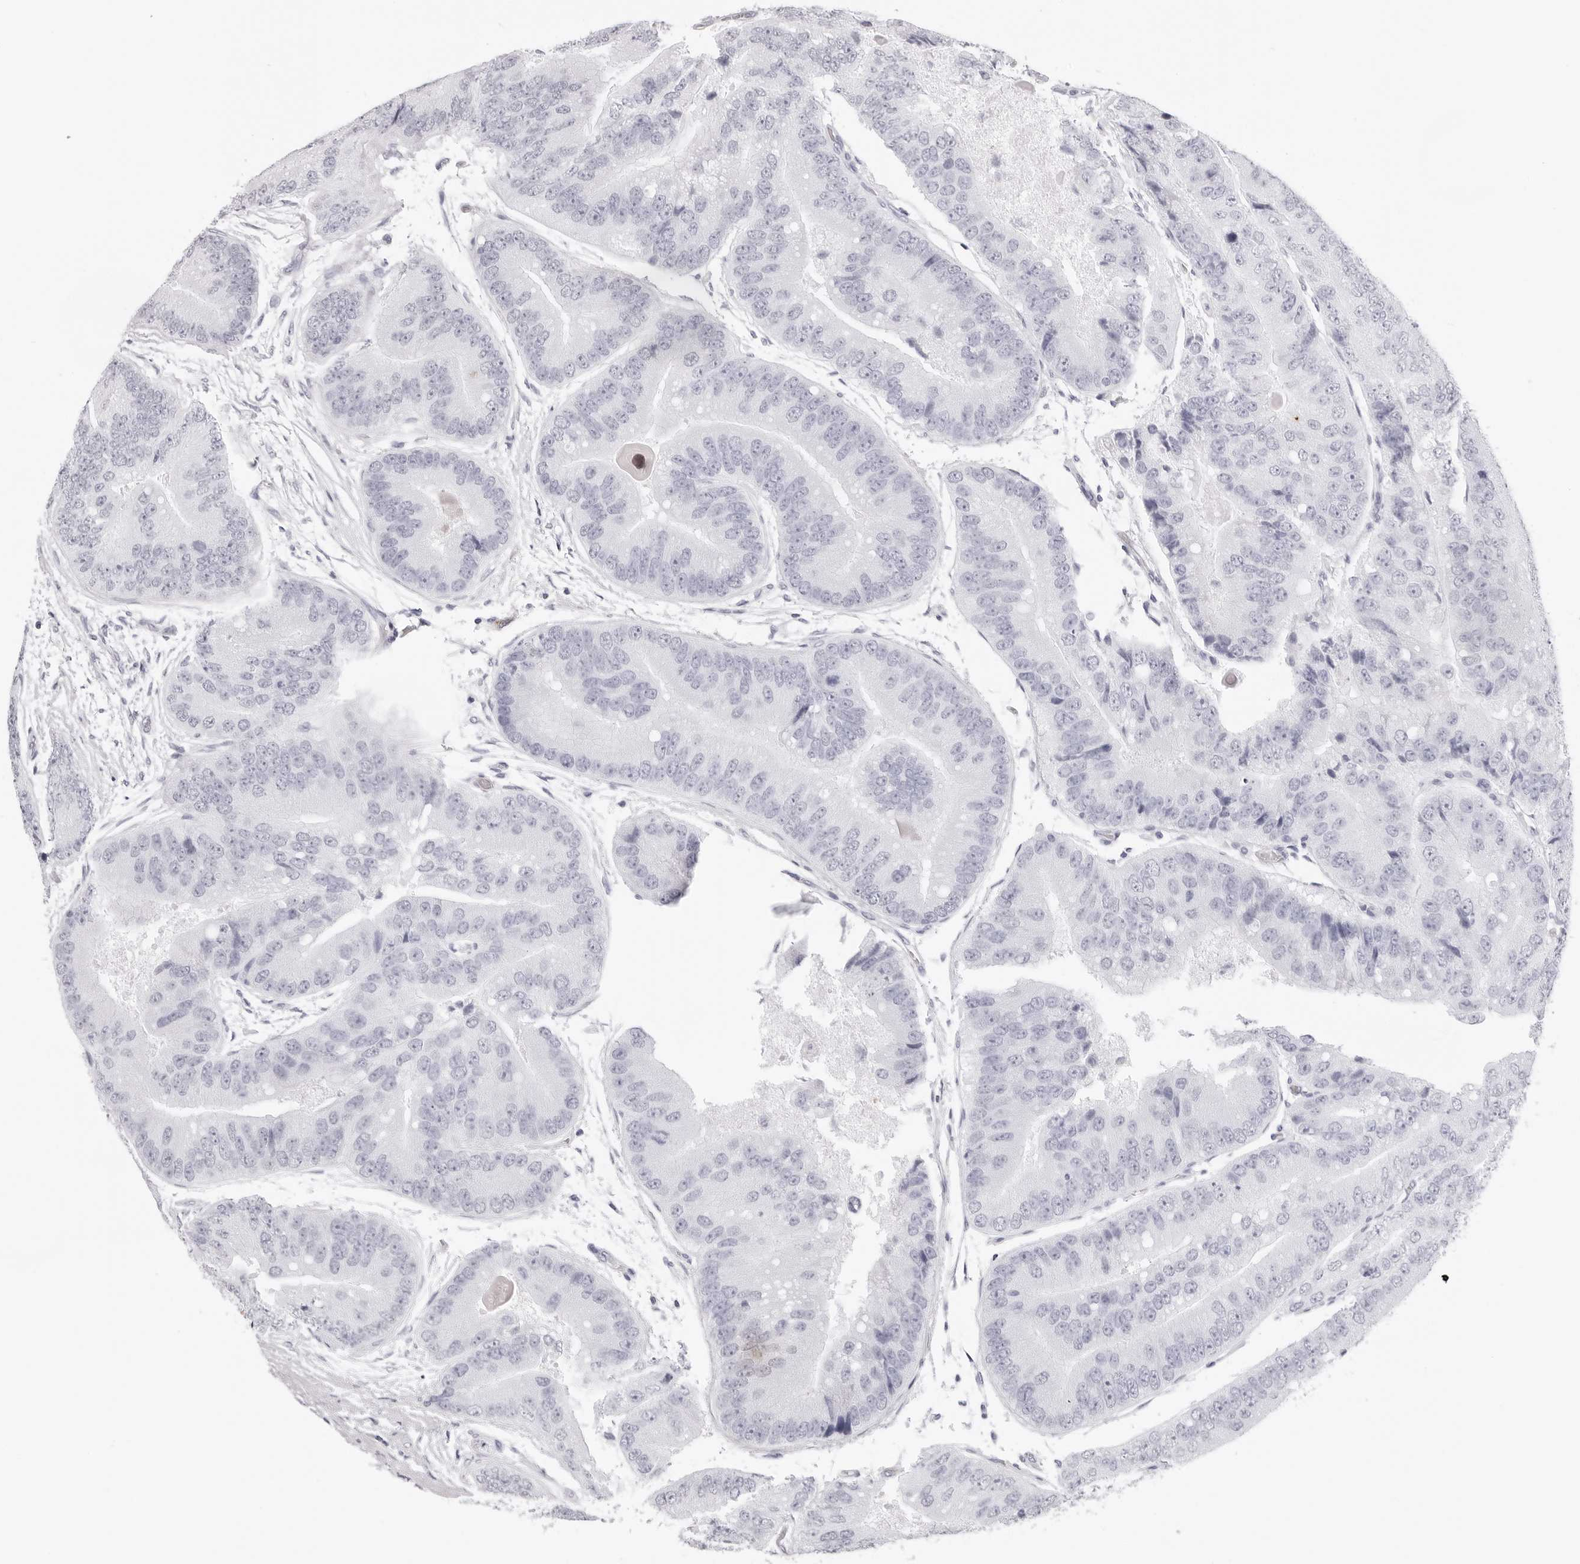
{"staining": {"intensity": "negative", "quantity": "none", "location": "none"}, "tissue": "prostate cancer", "cell_type": "Tumor cells", "image_type": "cancer", "snomed": [{"axis": "morphology", "description": "Adenocarcinoma, High grade"}, {"axis": "topography", "description": "Prostate"}], "caption": "Tumor cells show no significant expression in prostate cancer. (IHC, brightfield microscopy, high magnification).", "gene": "CST5", "patient": {"sex": "male", "age": 70}}